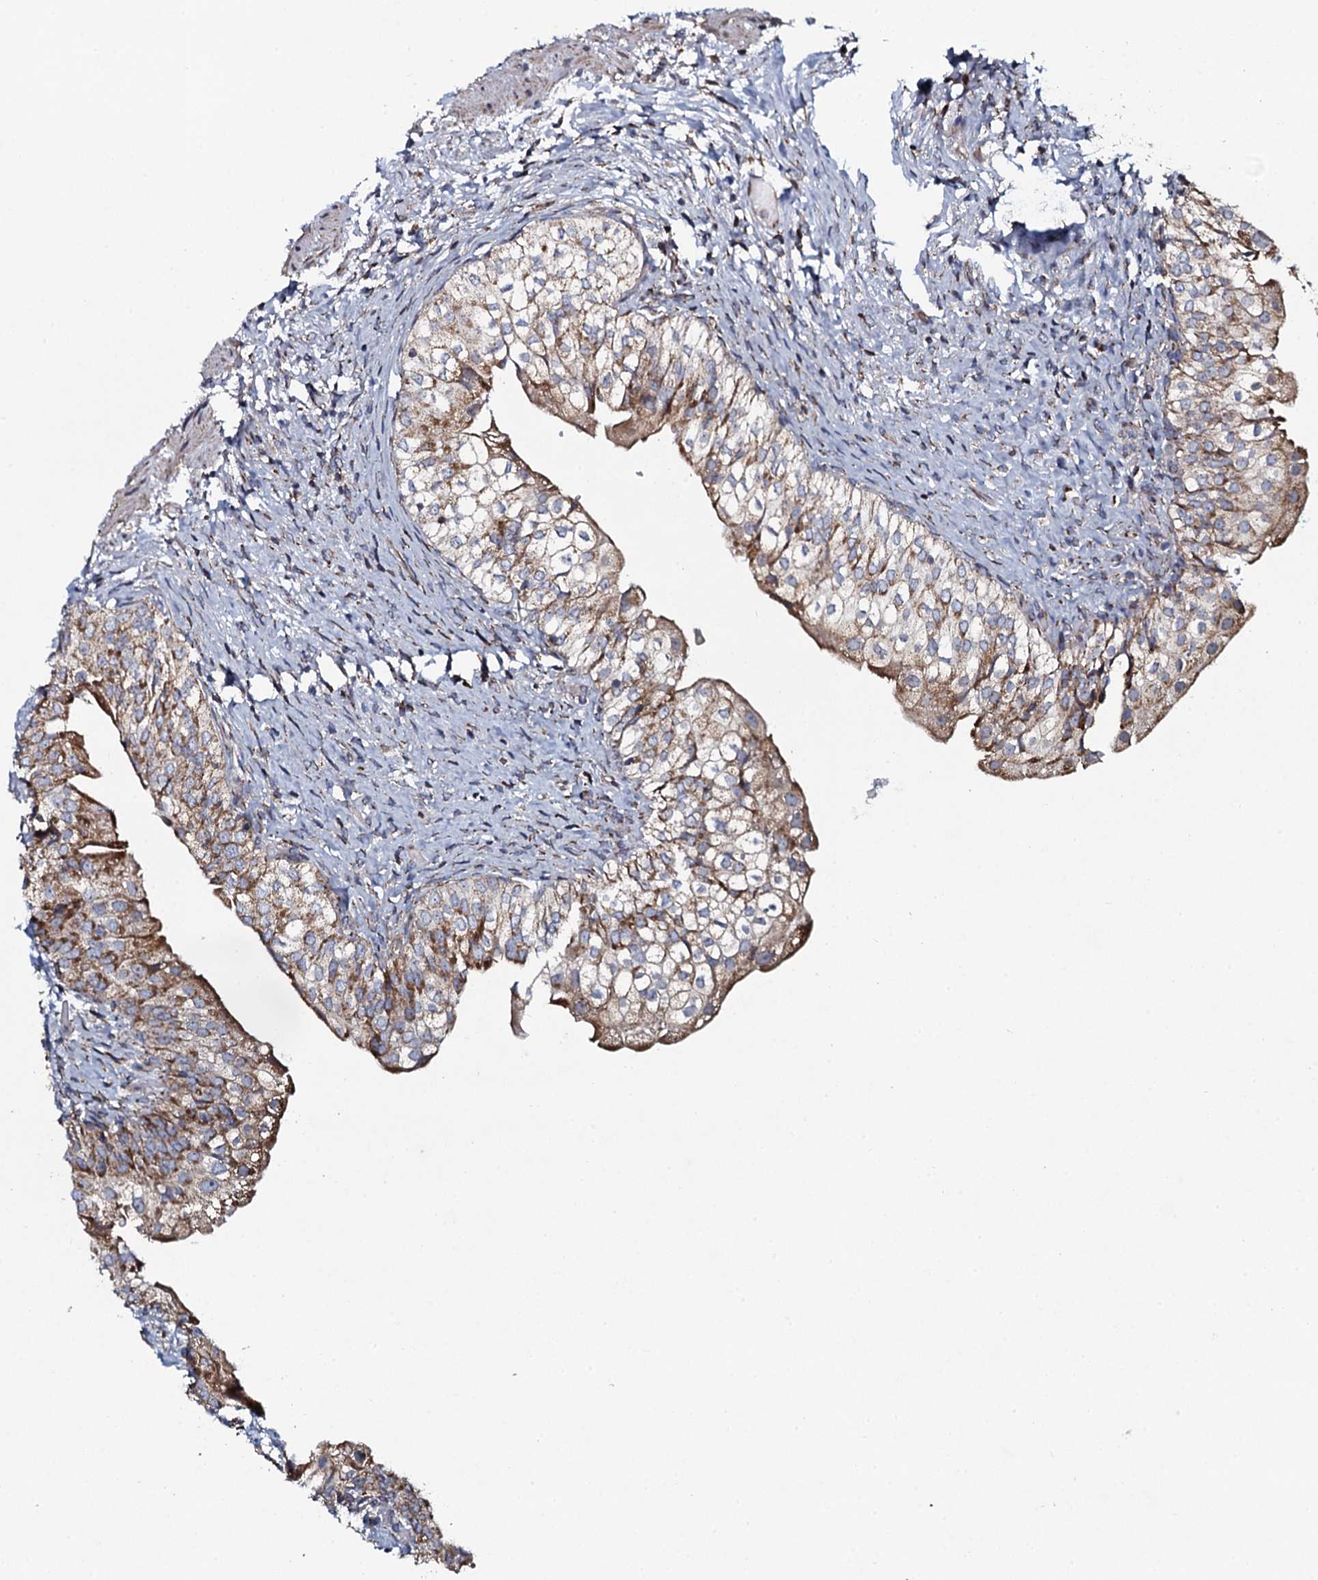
{"staining": {"intensity": "moderate", "quantity": ">75%", "location": "cytoplasmic/membranous"}, "tissue": "urinary bladder", "cell_type": "Urothelial cells", "image_type": "normal", "snomed": [{"axis": "morphology", "description": "Normal tissue, NOS"}, {"axis": "topography", "description": "Urinary bladder"}], "caption": "IHC photomicrograph of unremarkable urinary bladder stained for a protein (brown), which exhibits medium levels of moderate cytoplasmic/membranous expression in about >75% of urothelial cells.", "gene": "EVC2", "patient": {"sex": "male", "age": 55}}